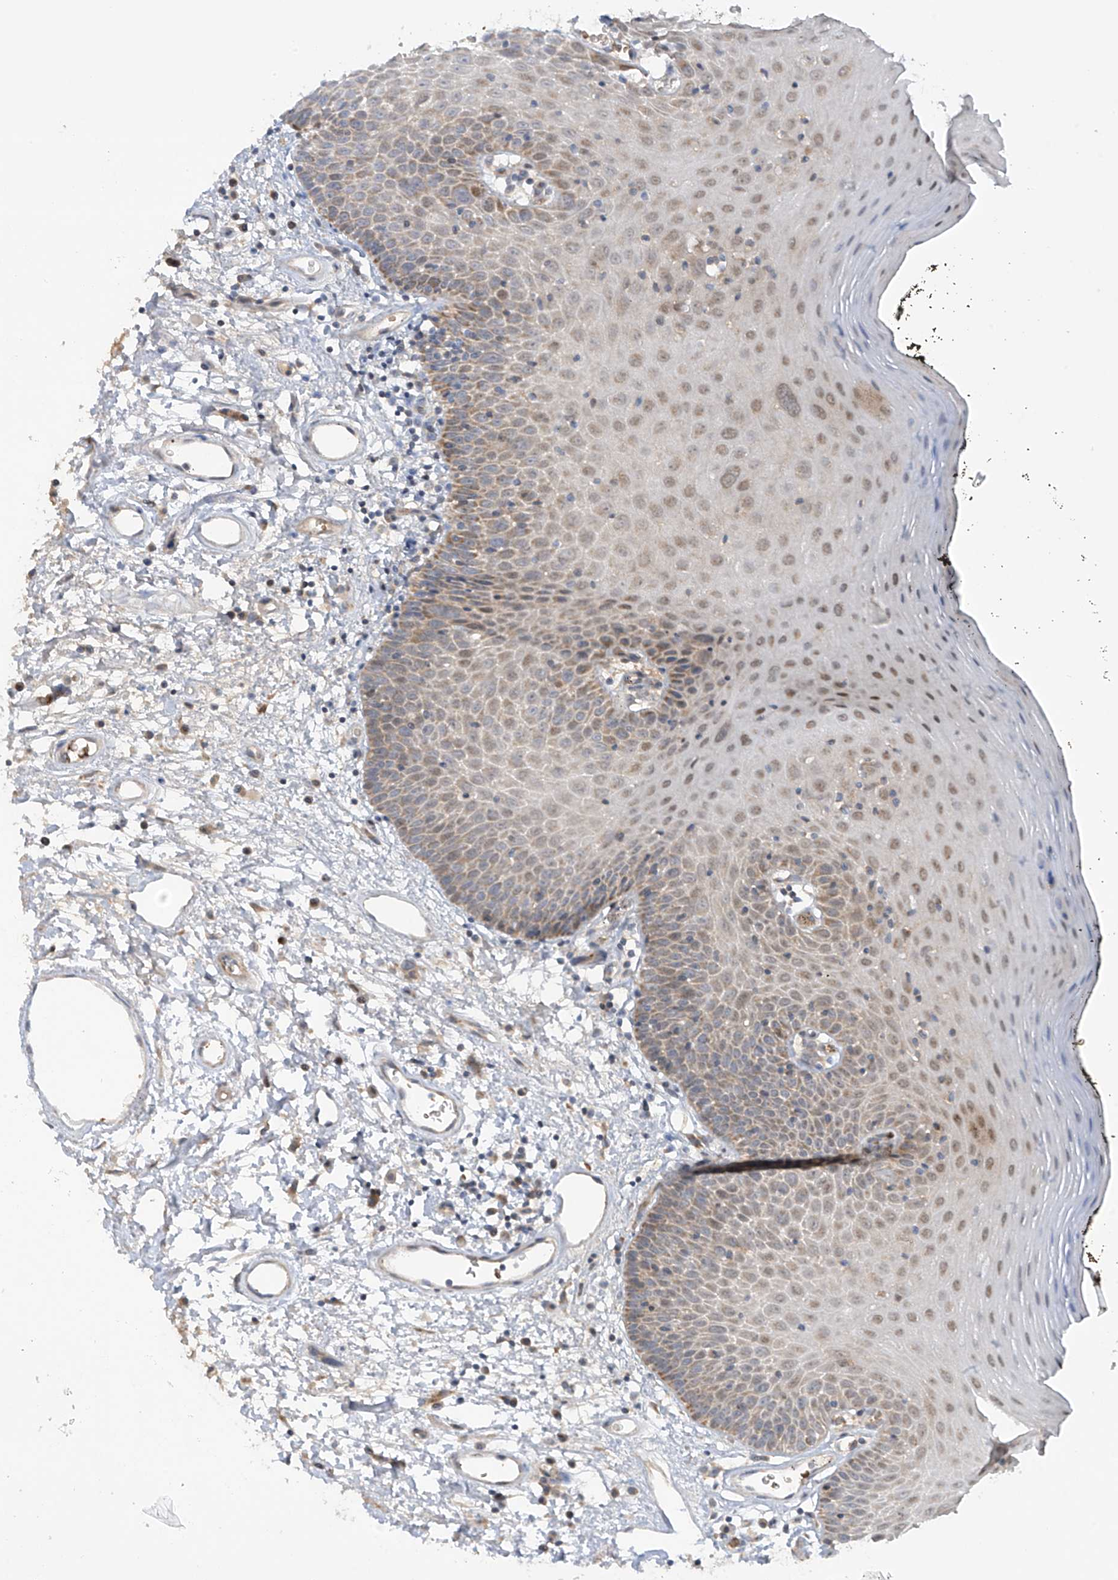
{"staining": {"intensity": "moderate", "quantity": "25%-75%", "location": "nuclear"}, "tissue": "oral mucosa", "cell_type": "Squamous epithelial cells", "image_type": "normal", "snomed": [{"axis": "morphology", "description": "Normal tissue, NOS"}, {"axis": "topography", "description": "Oral tissue"}], "caption": "This photomicrograph displays immunohistochemistry staining of benign human oral mucosa, with medium moderate nuclear expression in approximately 25%-75% of squamous epithelial cells.", "gene": "METTL18", "patient": {"sex": "male", "age": 74}}